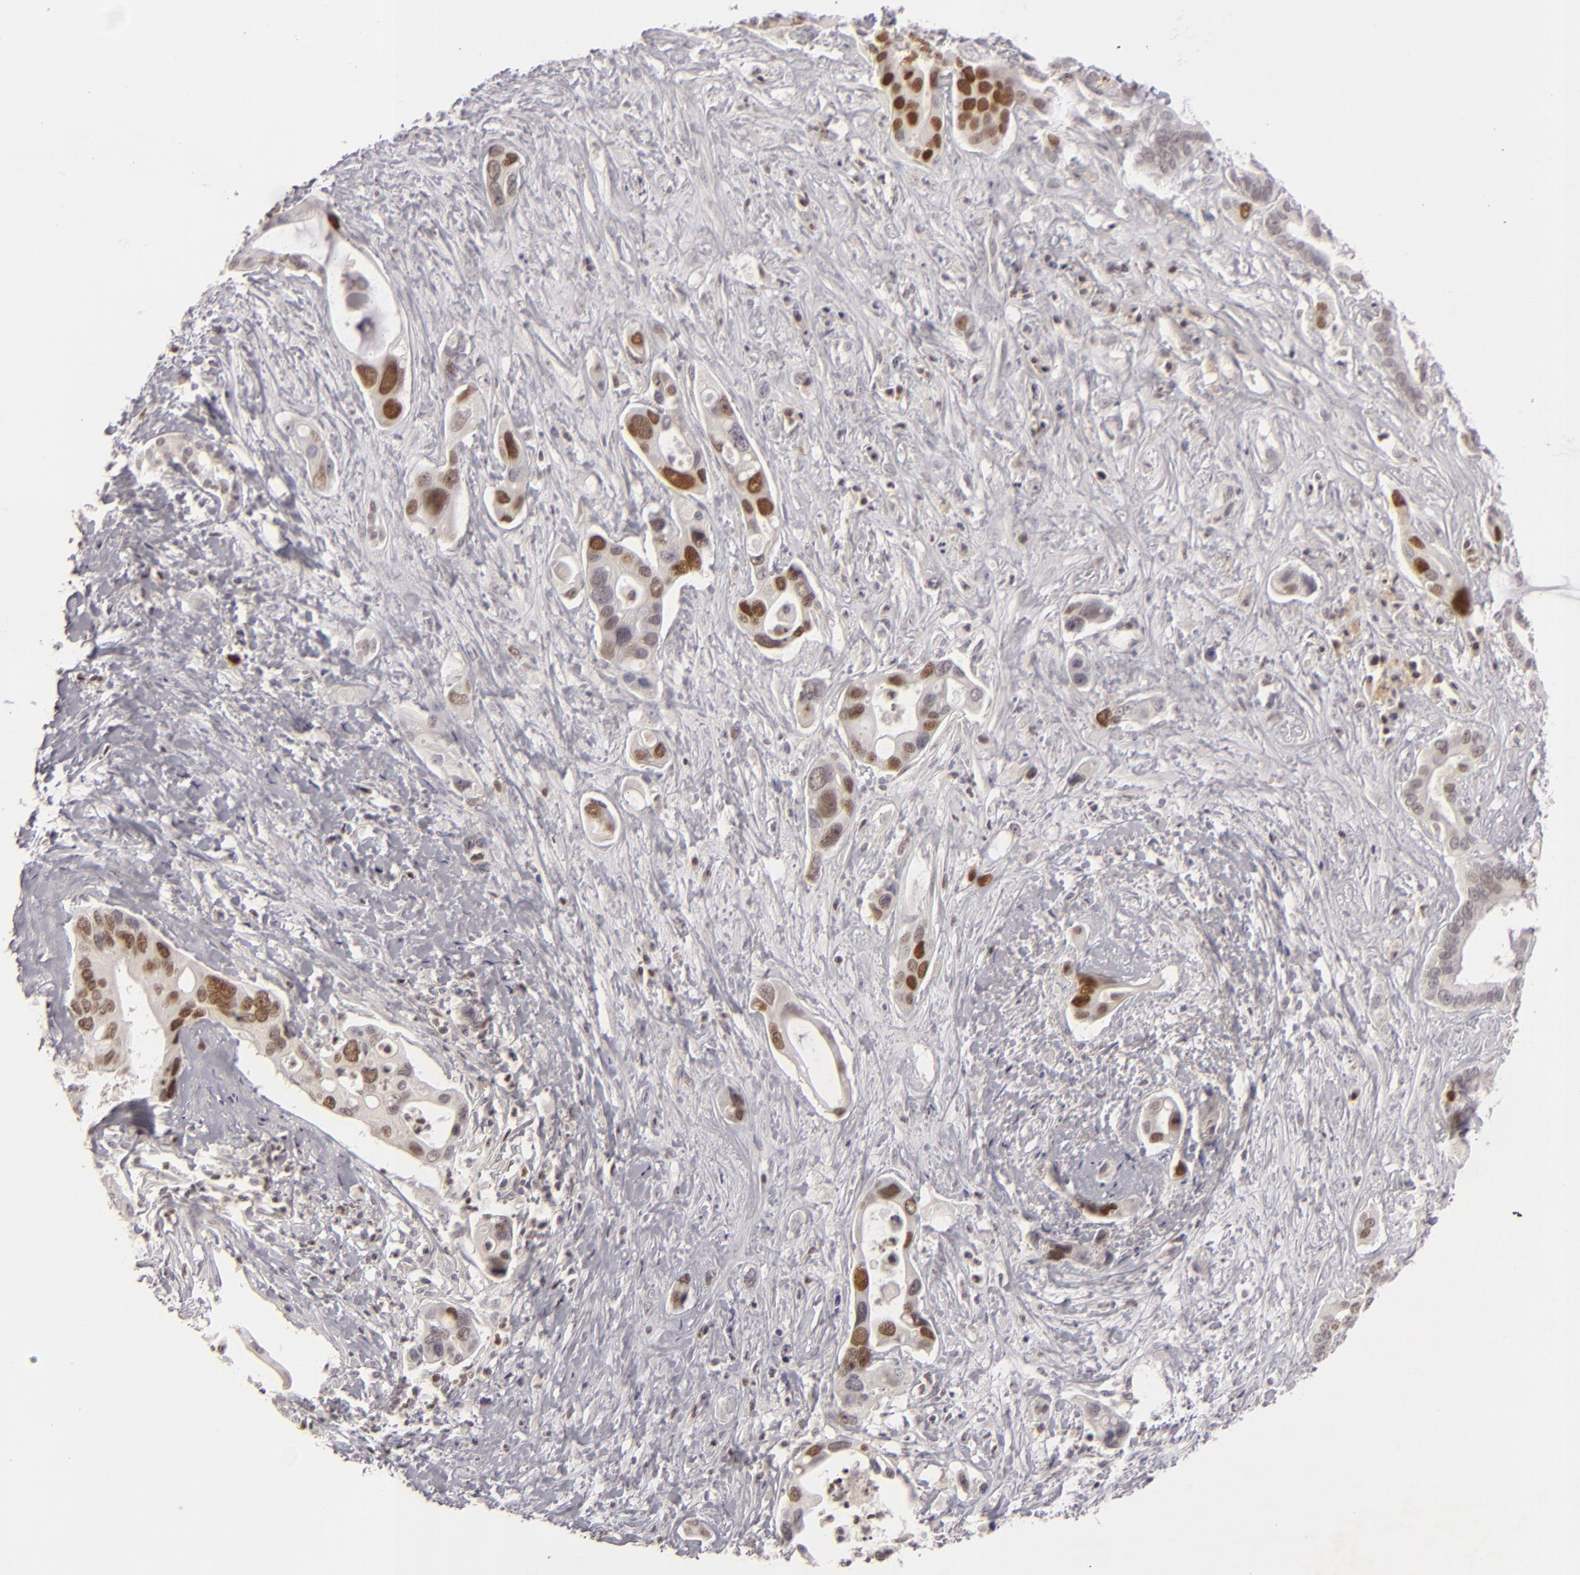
{"staining": {"intensity": "strong", "quantity": "25%-75%", "location": "nuclear"}, "tissue": "liver cancer", "cell_type": "Tumor cells", "image_type": "cancer", "snomed": [{"axis": "morphology", "description": "Cholangiocarcinoma"}, {"axis": "topography", "description": "Liver"}], "caption": "Tumor cells reveal high levels of strong nuclear positivity in about 25%-75% of cells in liver cholangiocarcinoma.", "gene": "FEN1", "patient": {"sex": "female", "age": 65}}